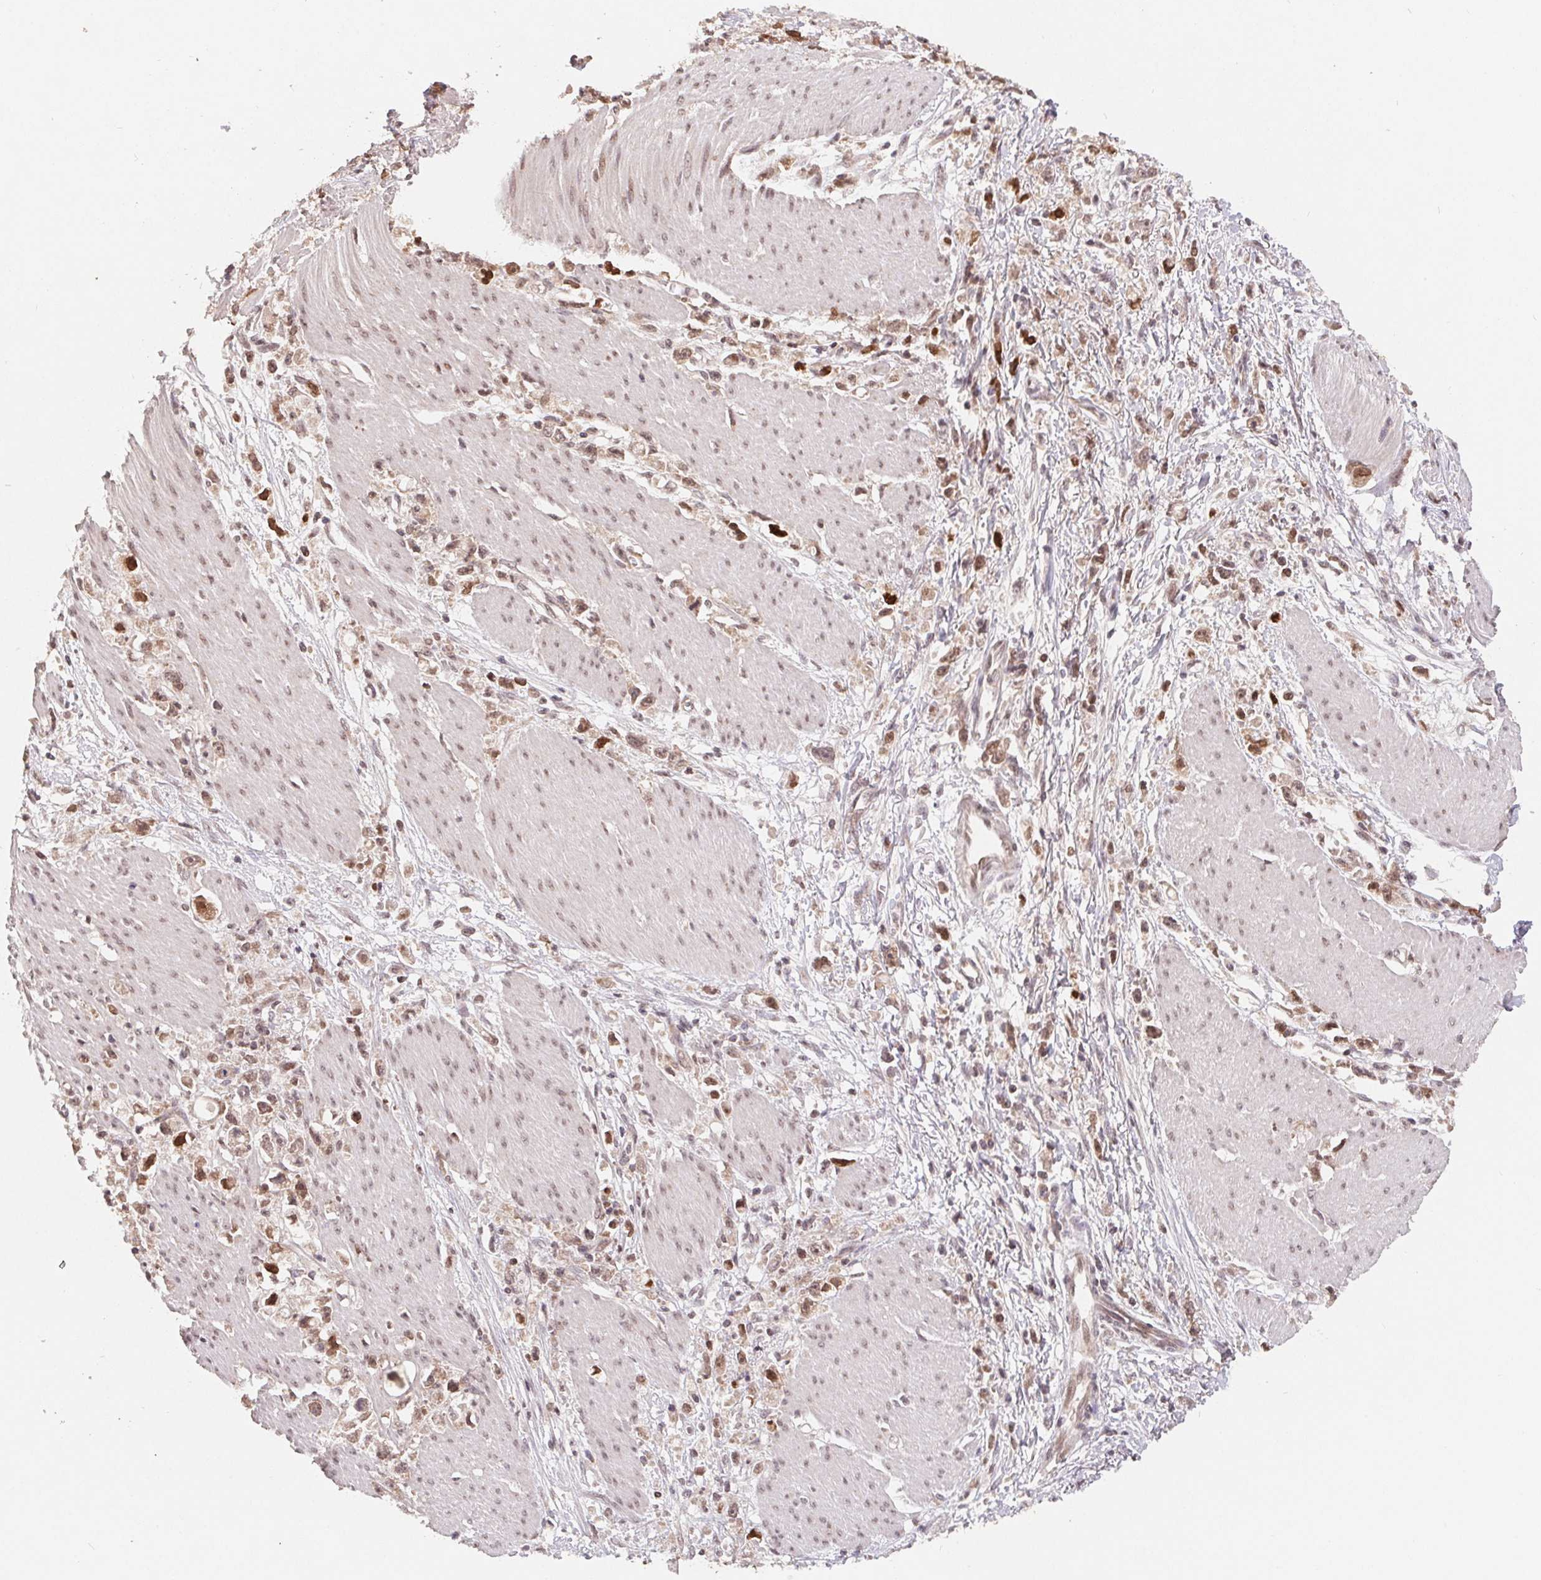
{"staining": {"intensity": "moderate", "quantity": ">75%", "location": "nuclear"}, "tissue": "stomach cancer", "cell_type": "Tumor cells", "image_type": "cancer", "snomed": [{"axis": "morphology", "description": "Adenocarcinoma, NOS"}, {"axis": "topography", "description": "Stomach"}], "caption": "Tumor cells display medium levels of moderate nuclear expression in about >75% of cells in stomach cancer. The protein of interest is shown in brown color, while the nuclei are stained blue.", "gene": "HMGN3", "patient": {"sex": "female", "age": 59}}